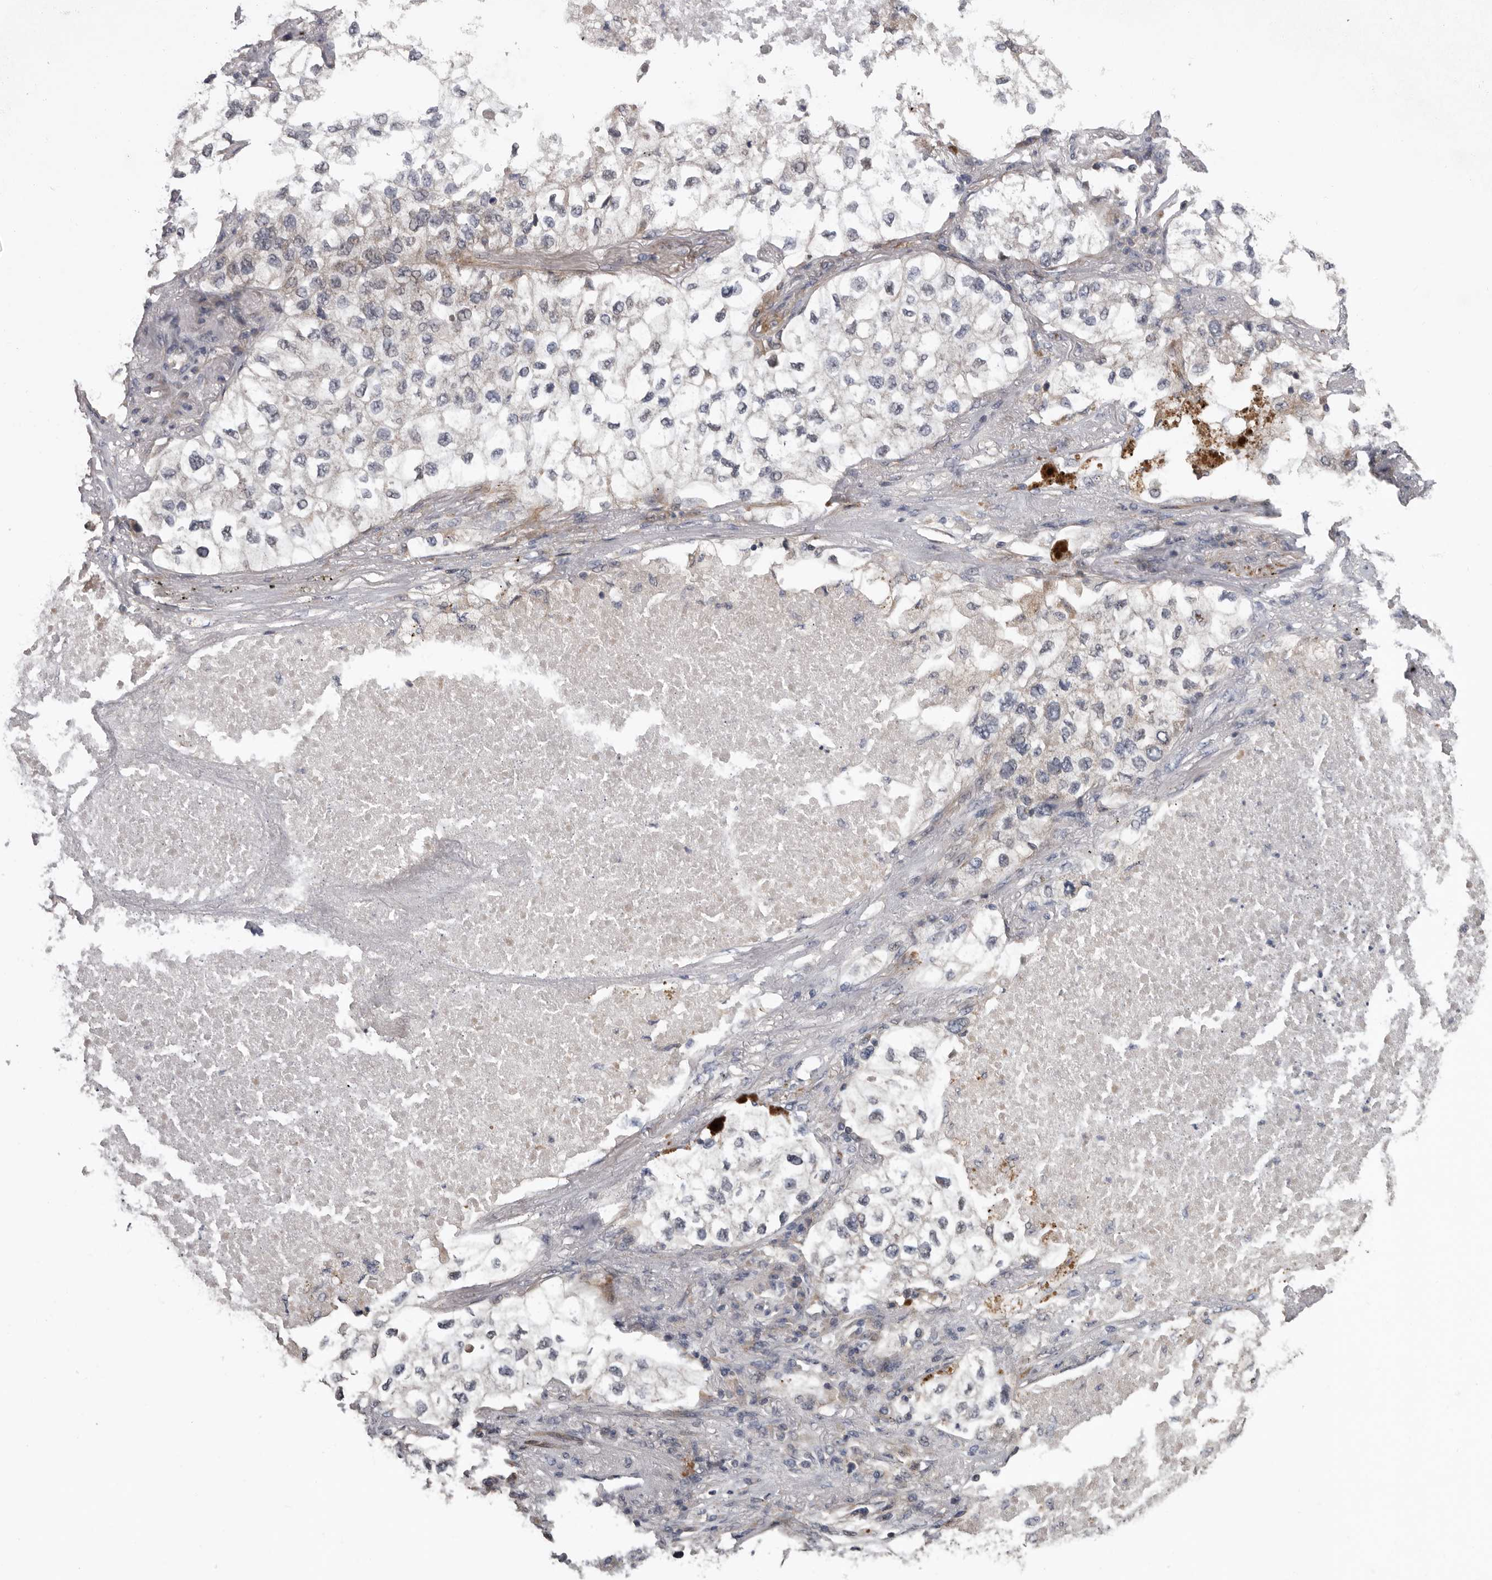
{"staining": {"intensity": "negative", "quantity": "none", "location": "none"}, "tissue": "lung cancer", "cell_type": "Tumor cells", "image_type": "cancer", "snomed": [{"axis": "morphology", "description": "Adenocarcinoma, NOS"}, {"axis": "topography", "description": "Lung"}], "caption": "DAB immunohistochemical staining of lung cancer (adenocarcinoma) shows no significant positivity in tumor cells.", "gene": "FGFR4", "patient": {"sex": "male", "age": 63}}